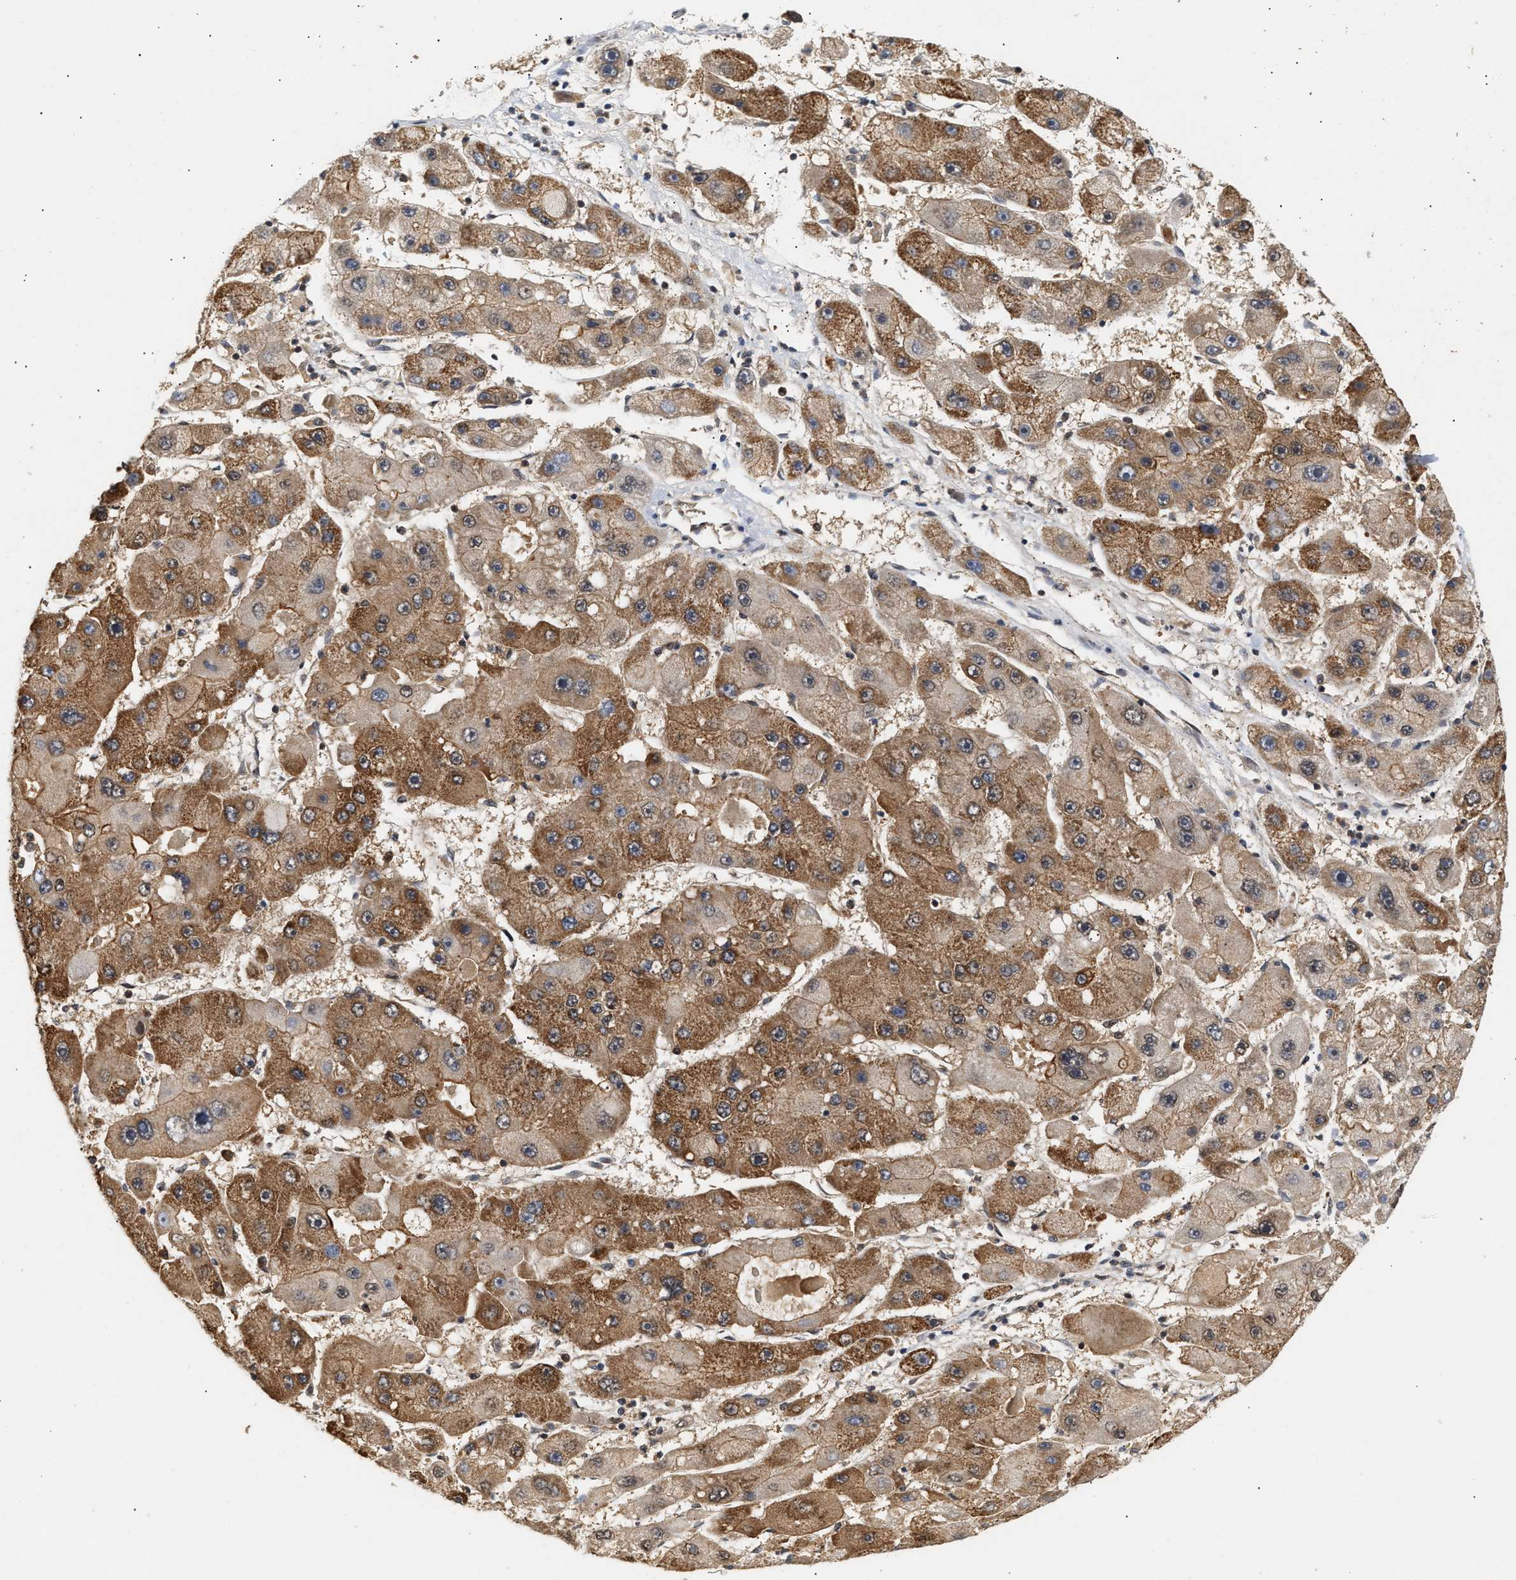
{"staining": {"intensity": "moderate", "quantity": ">75%", "location": "cytoplasmic/membranous"}, "tissue": "liver cancer", "cell_type": "Tumor cells", "image_type": "cancer", "snomed": [{"axis": "morphology", "description": "Carcinoma, Hepatocellular, NOS"}, {"axis": "topography", "description": "Liver"}], "caption": "IHC photomicrograph of human liver cancer (hepatocellular carcinoma) stained for a protein (brown), which displays medium levels of moderate cytoplasmic/membranous staining in approximately >75% of tumor cells.", "gene": "ABHD5", "patient": {"sex": "female", "age": 61}}